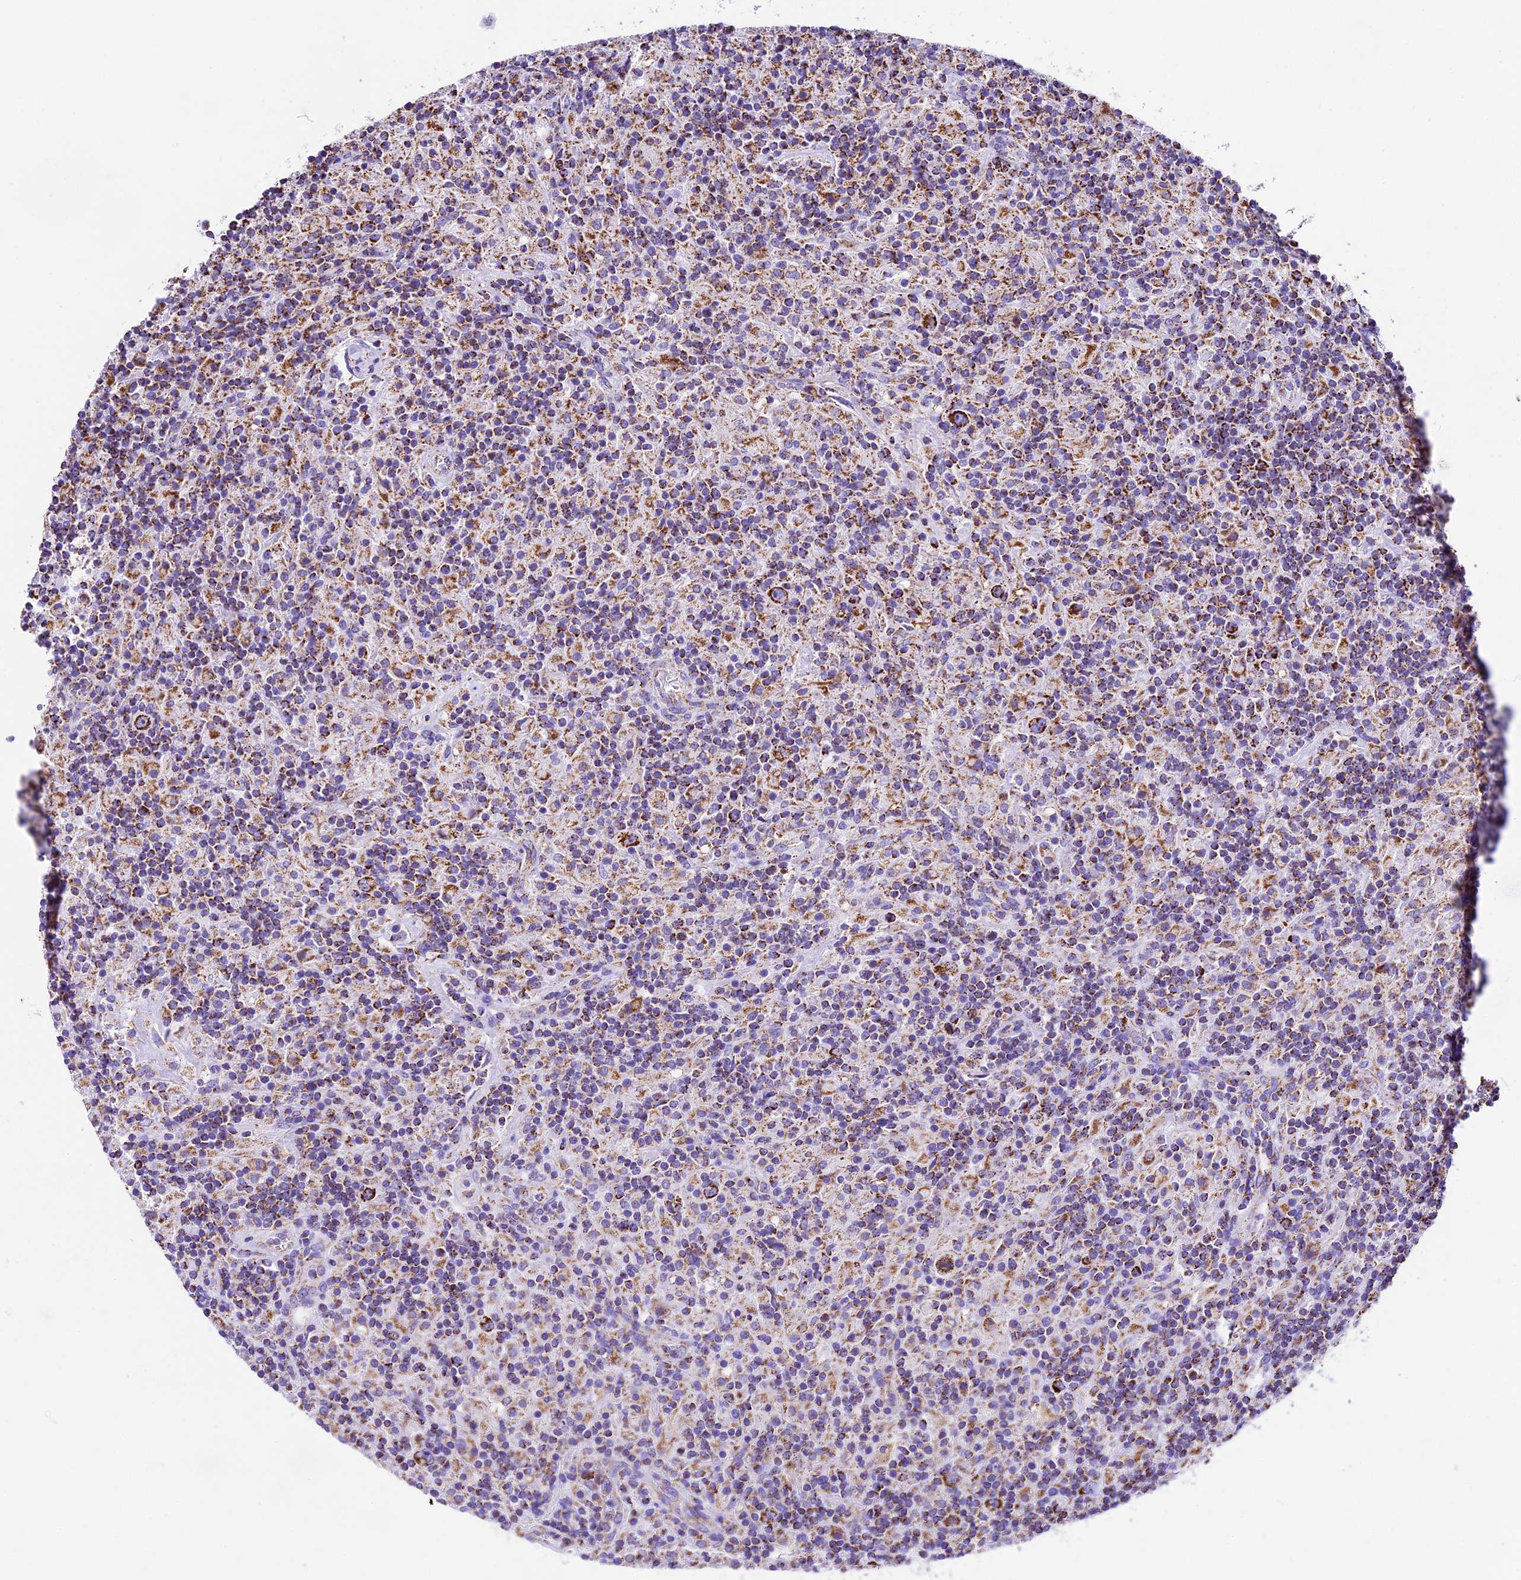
{"staining": {"intensity": "strong", "quantity": ">75%", "location": "cytoplasmic/membranous"}, "tissue": "lymphoma", "cell_type": "Tumor cells", "image_type": "cancer", "snomed": [{"axis": "morphology", "description": "Hodgkin's disease, NOS"}, {"axis": "topography", "description": "Lymph node"}], "caption": "Tumor cells display high levels of strong cytoplasmic/membranous staining in about >75% of cells in human Hodgkin's disease. (DAB IHC with brightfield microscopy, high magnification).", "gene": "DCAF5", "patient": {"sex": "male", "age": 70}}